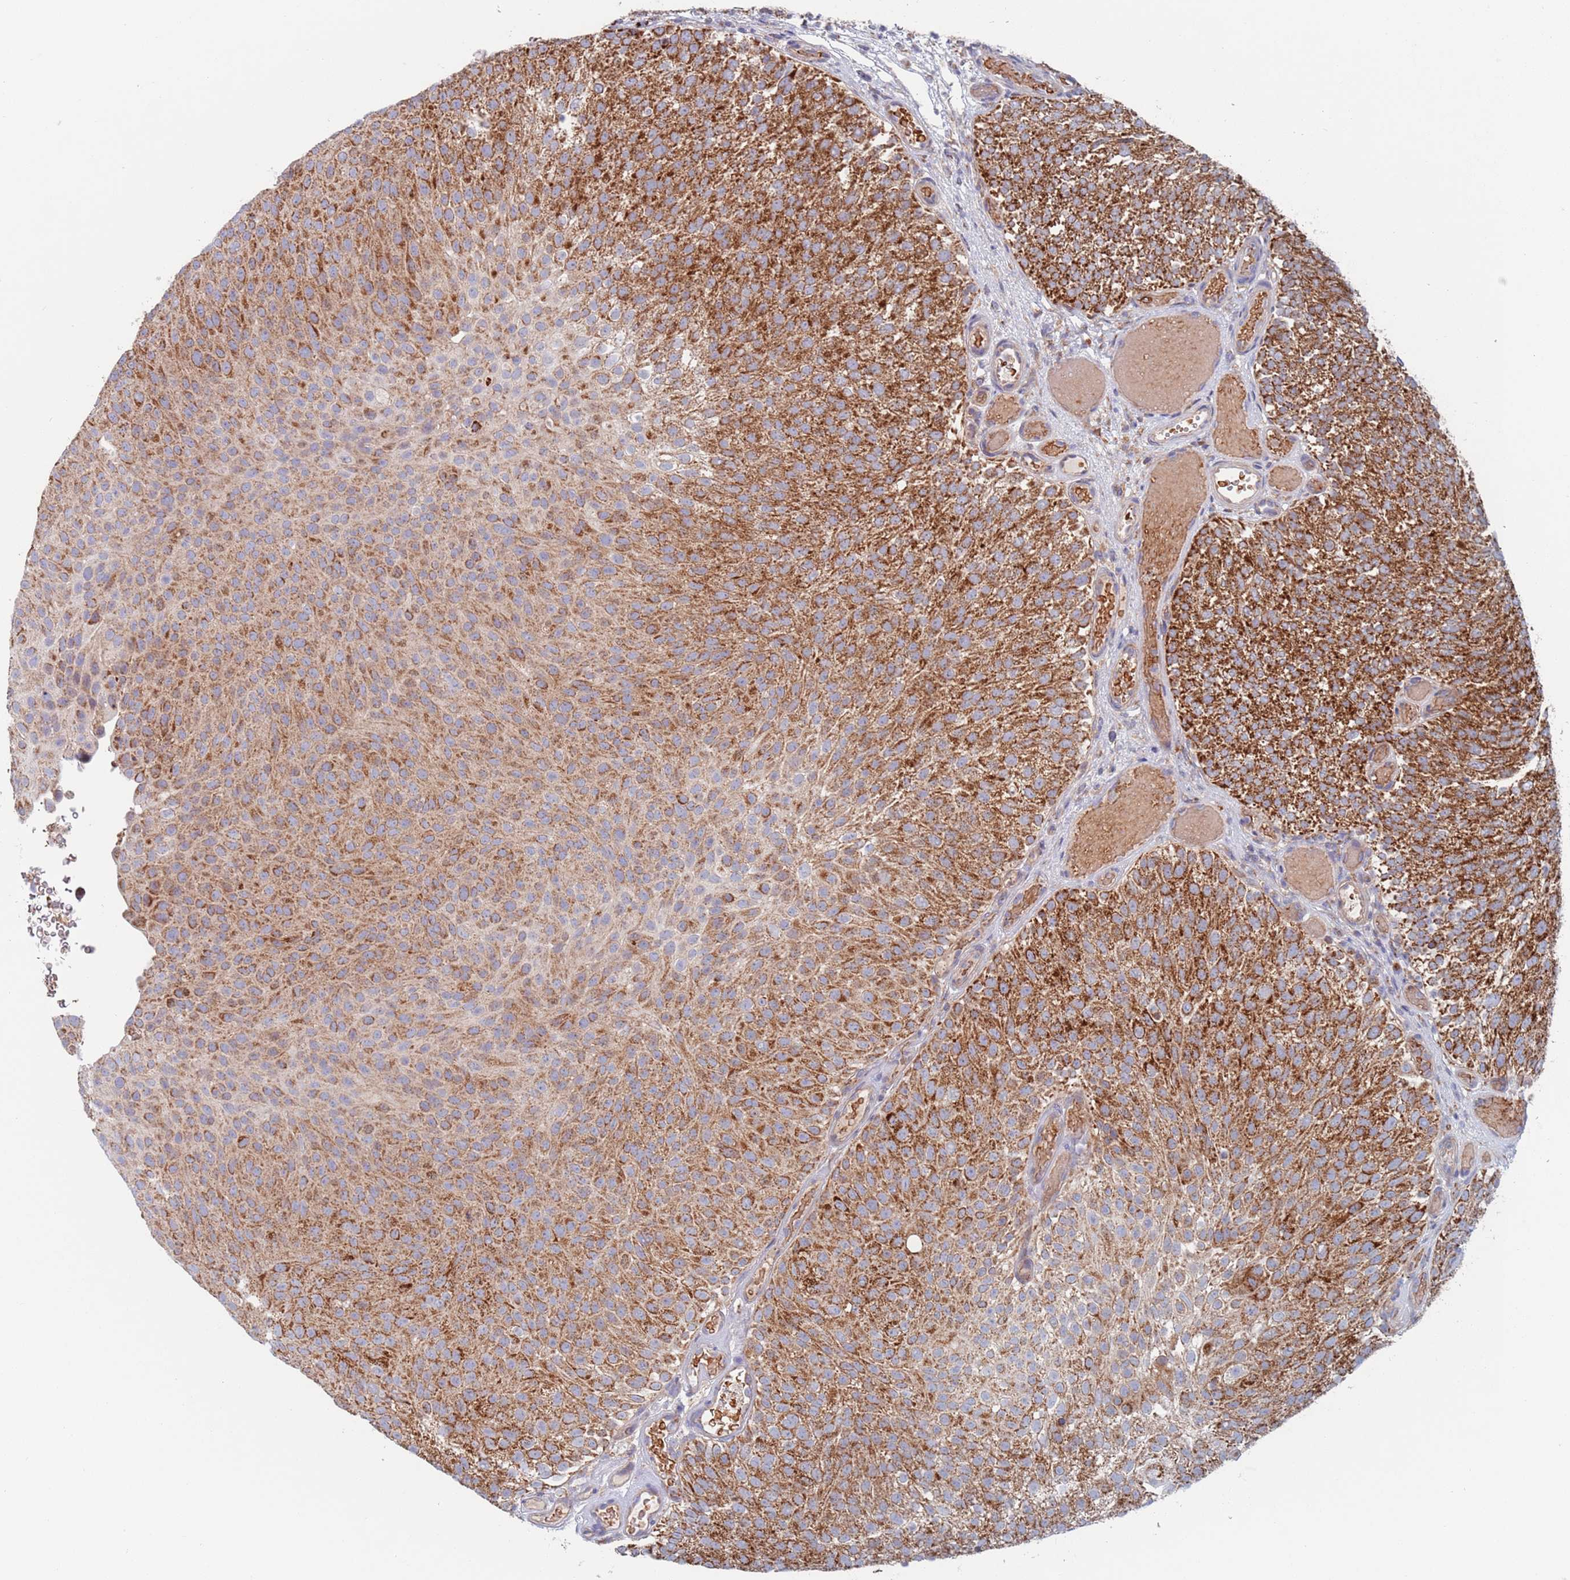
{"staining": {"intensity": "strong", "quantity": ">75%", "location": "cytoplasmic/membranous"}, "tissue": "urothelial cancer", "cell_type": "Tumor cells", "image_type": "cancer", "snomed": [{"axis": "morphology", "description": "Urothelial carcinoma, Low grade"}, {"axis": "topography", "description": "Urinary bladder"}], "caption": "A micrograph of urothelial cancer stained for a protein reveals strong cytoplasmic/membranous brown staining in tumor cells.", "gene": "CHCHD6", "patient": {"sex": "male", "age": 78}}